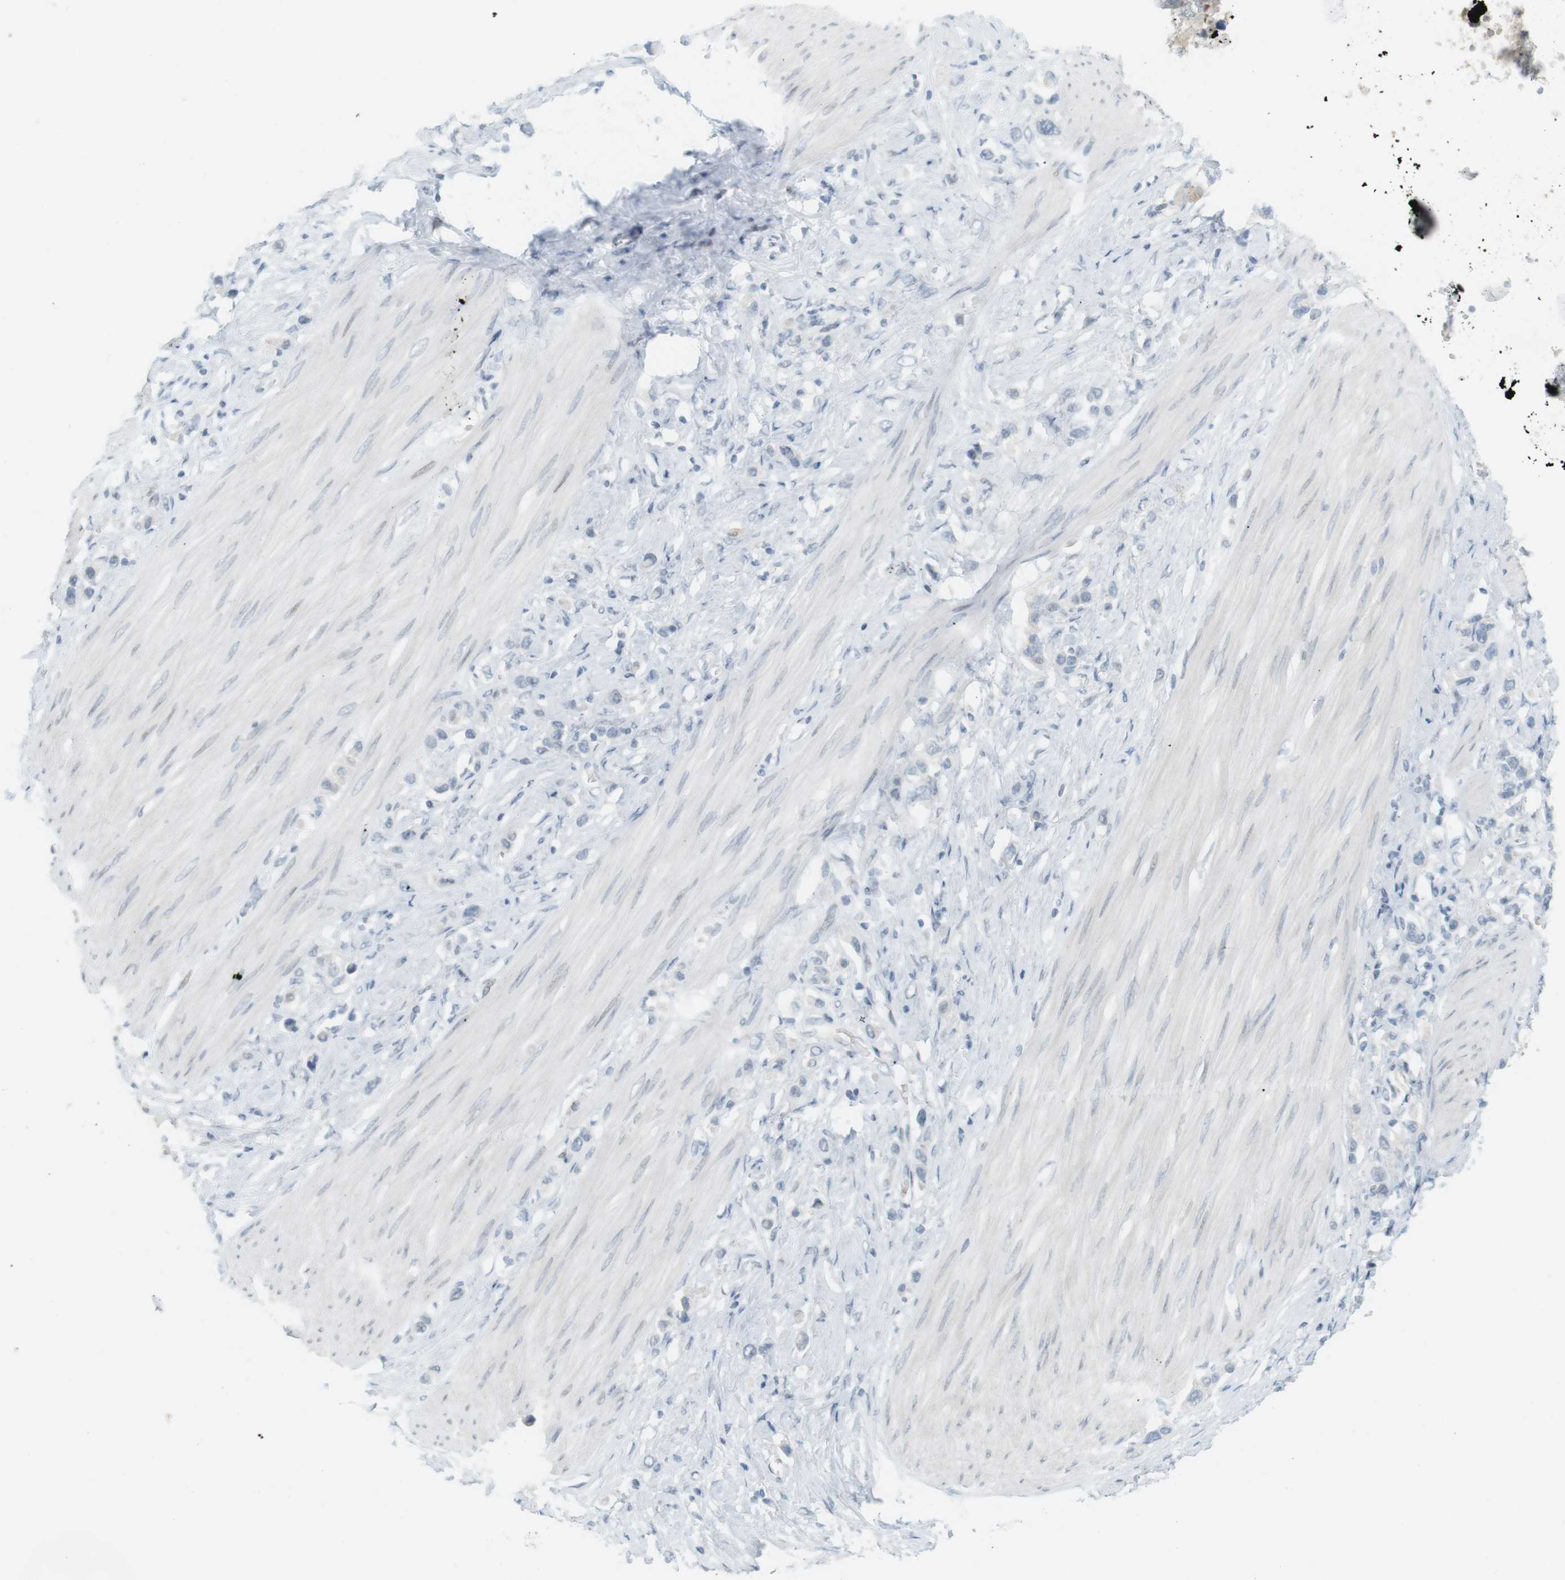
{"staining": {"intensity": "negative", "quantity": "none", "location": "none"}, "tissue": "stomach cancer", "cell_type": "Tumor cells", "image_type": "cancer", "snomed": [{"axis": "morphology", "description": "Adenocarcinoma, NOS"}, {"axis": "topography", "description": "Stomach"}], "caption": "Human adenocarcinoma (stomach) stained for a protein using IHC shows no expression in tumor cells.", "gene": "DMC1", "patient": {"sex": "female", "age": 65}}